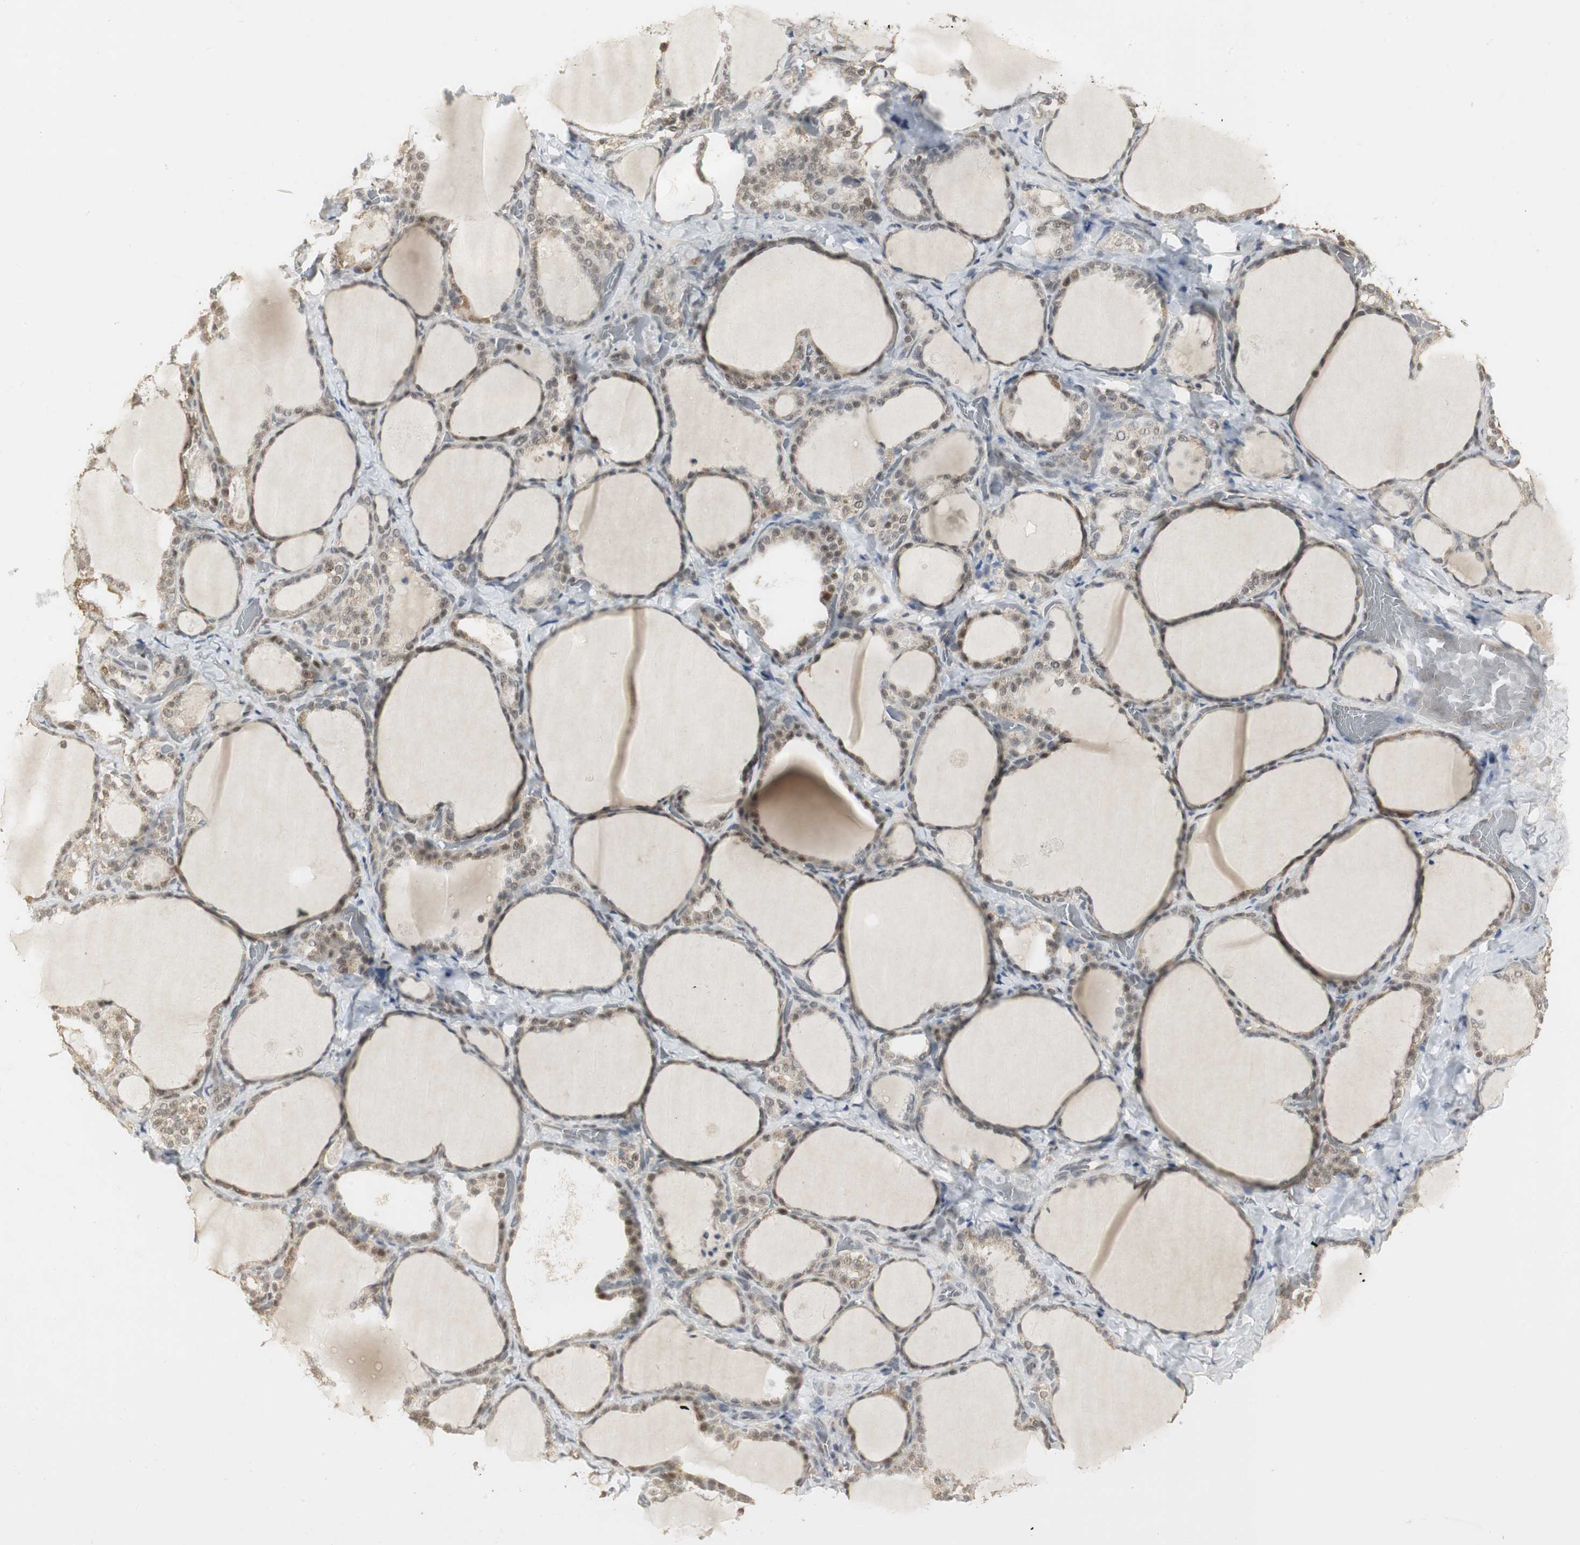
{"staining": {"intensity": "moderate", "quantity": "25%-75%", "location": "nuclear"}, "tissue": "thyroid gland", "cell_type": "Glandular cells", "image_type": "normal", "snomed": [{"axis": "morphology", "description": "Normal tissue, NOS"}, {"axis": "morphology", "description": "Papillary adenocarcinoma, NOS"}, {"axis": "topography", "description": "Thyroid gland"}], "caption": "Thyroid gland stained with immunohistochemistry reveals moderate nuclear staining in about 25%-75% of glandular cells.", "gene": "ELOA", "patient": {"sex": "female", "age": 30}}